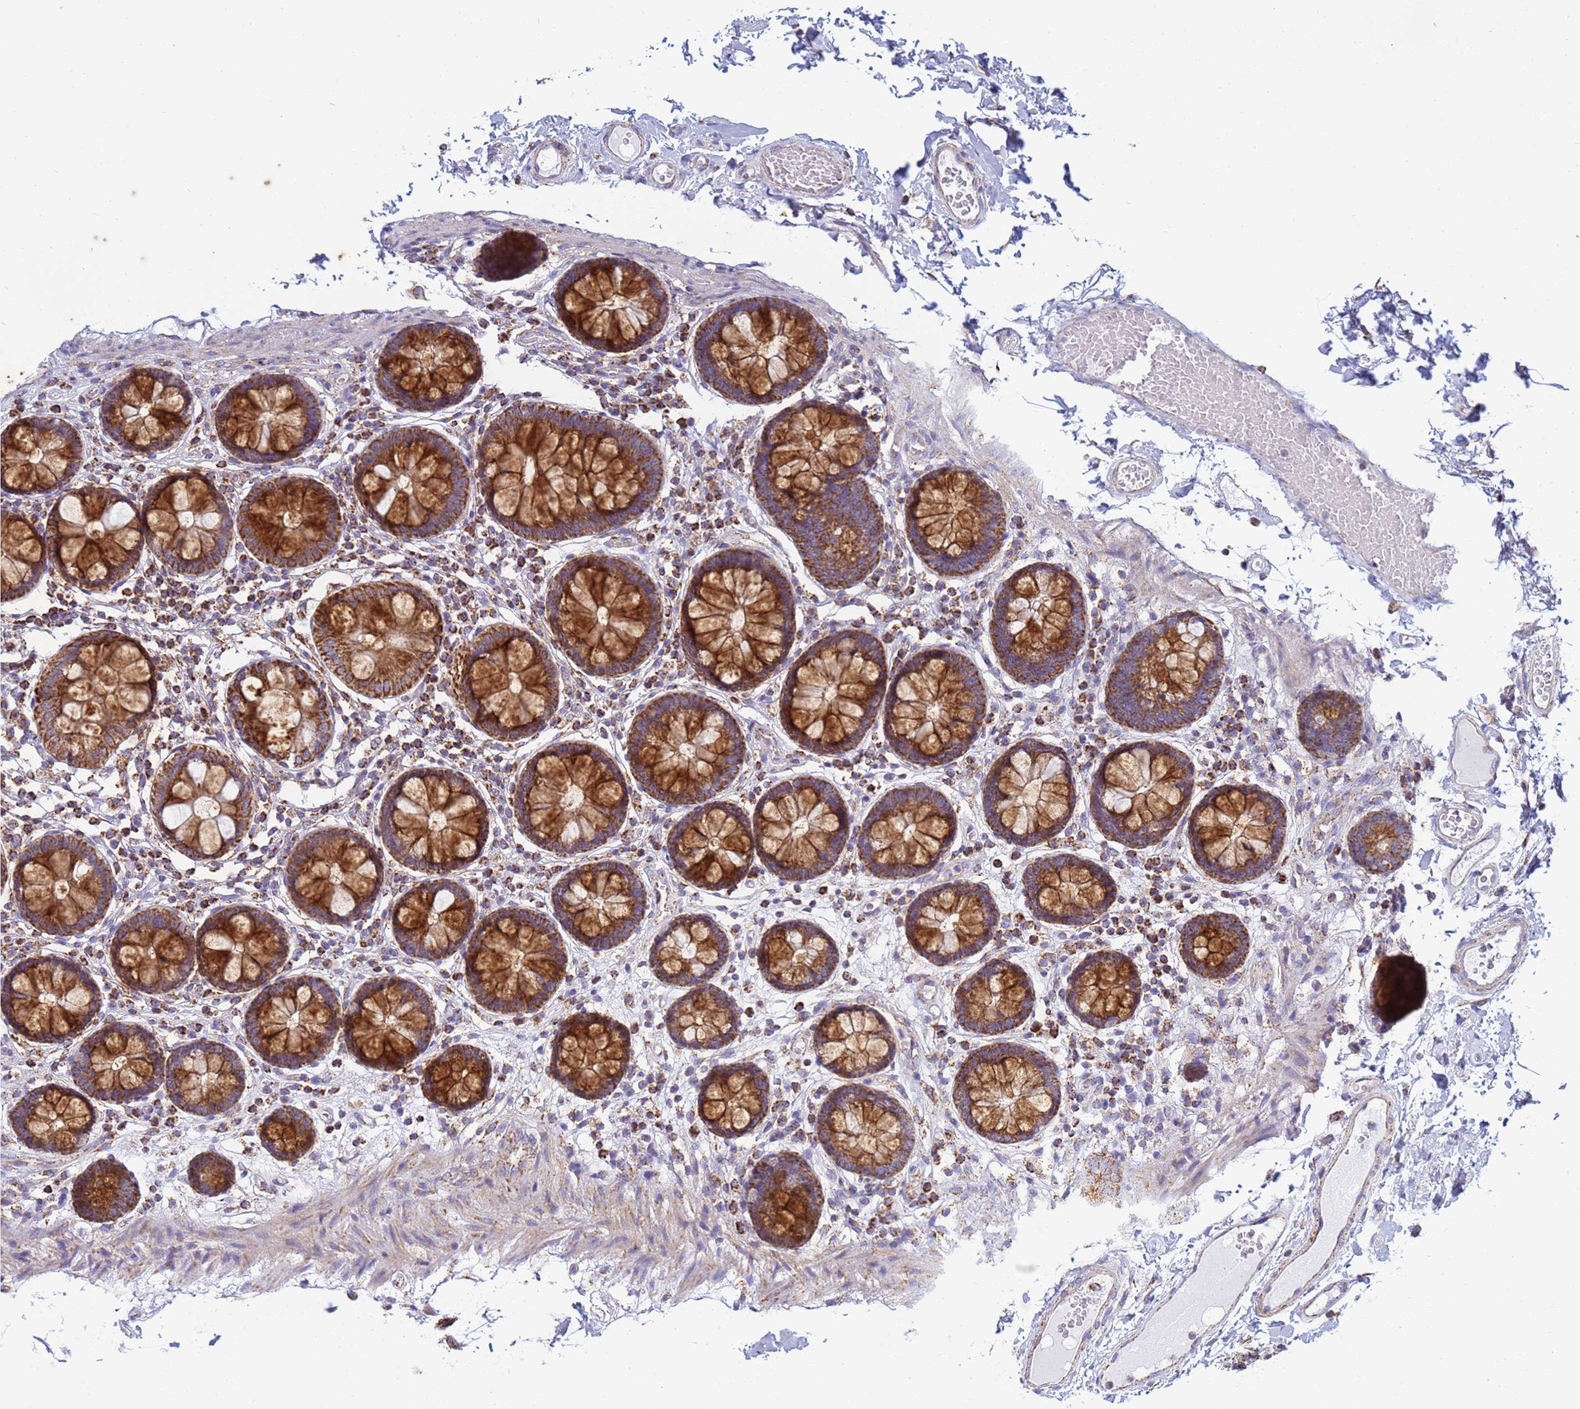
{"staining": {"intensity": "moderate", "quantity": "<25%", "location": "cytoplasmic/membranous"}, "tissue": "colon", "cell_type": "Endothelial cells", "image_type": "normal", "snomed": [{"axis": "morphology", "description": "Normal tissue, NOS"}, {"axis": "topography", "description": "Colon"}], "caption": "Normal colon shows moderate cytoplasmic/membranous expression in about <25% of endothelial cells, visualized by immunohistochemistry.", "gene": "COQ4", "patient": {"sex": "male", "age": 84}}